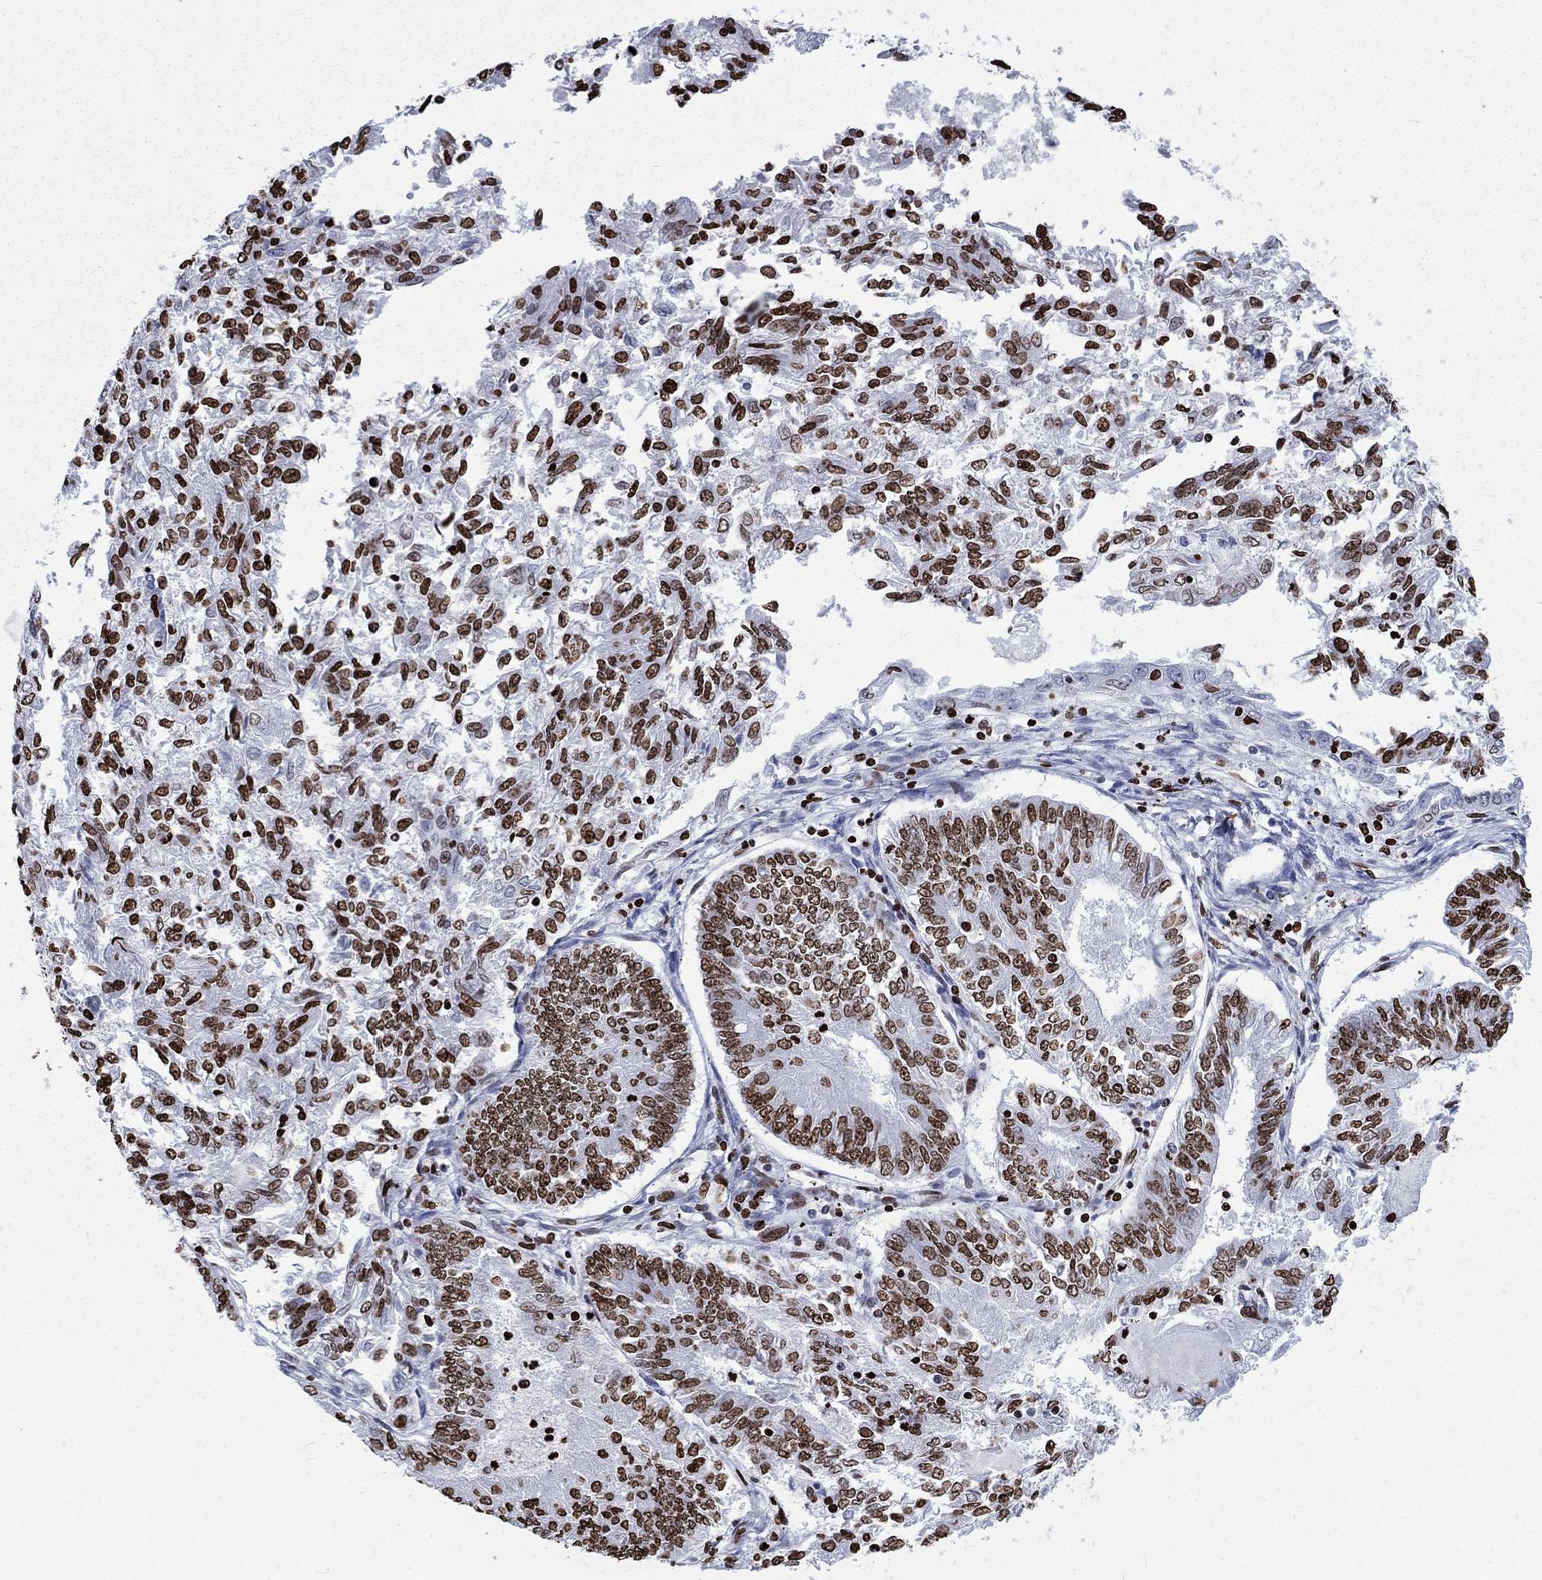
{"staining": {"intensity": "strong", "quantity": "25%-75%", "location": "nuclear"}, "tissue": "endometrial cancer", "cell_type": "Tumor cells", "image_type": "cancer", "snomed": [{"axis": "morphology", "description": "Adenocarcinoma, NOS"}, {"axis": "topography", "description": "Endometrium"}], "caption": "Strong nuclear protein positivity is present in approximately 25%-75% of tumor cells in adenocarcinoma (endometrial). The staining was performed using DAB (3,3'-diaminobenzidine) to visualize the protein expression in brown, while the nuclei were stained in blue with hematoxylin (Magnification: 20x).", "gene": "H1-5", "patient": {"sex": "female", "age": 58}}